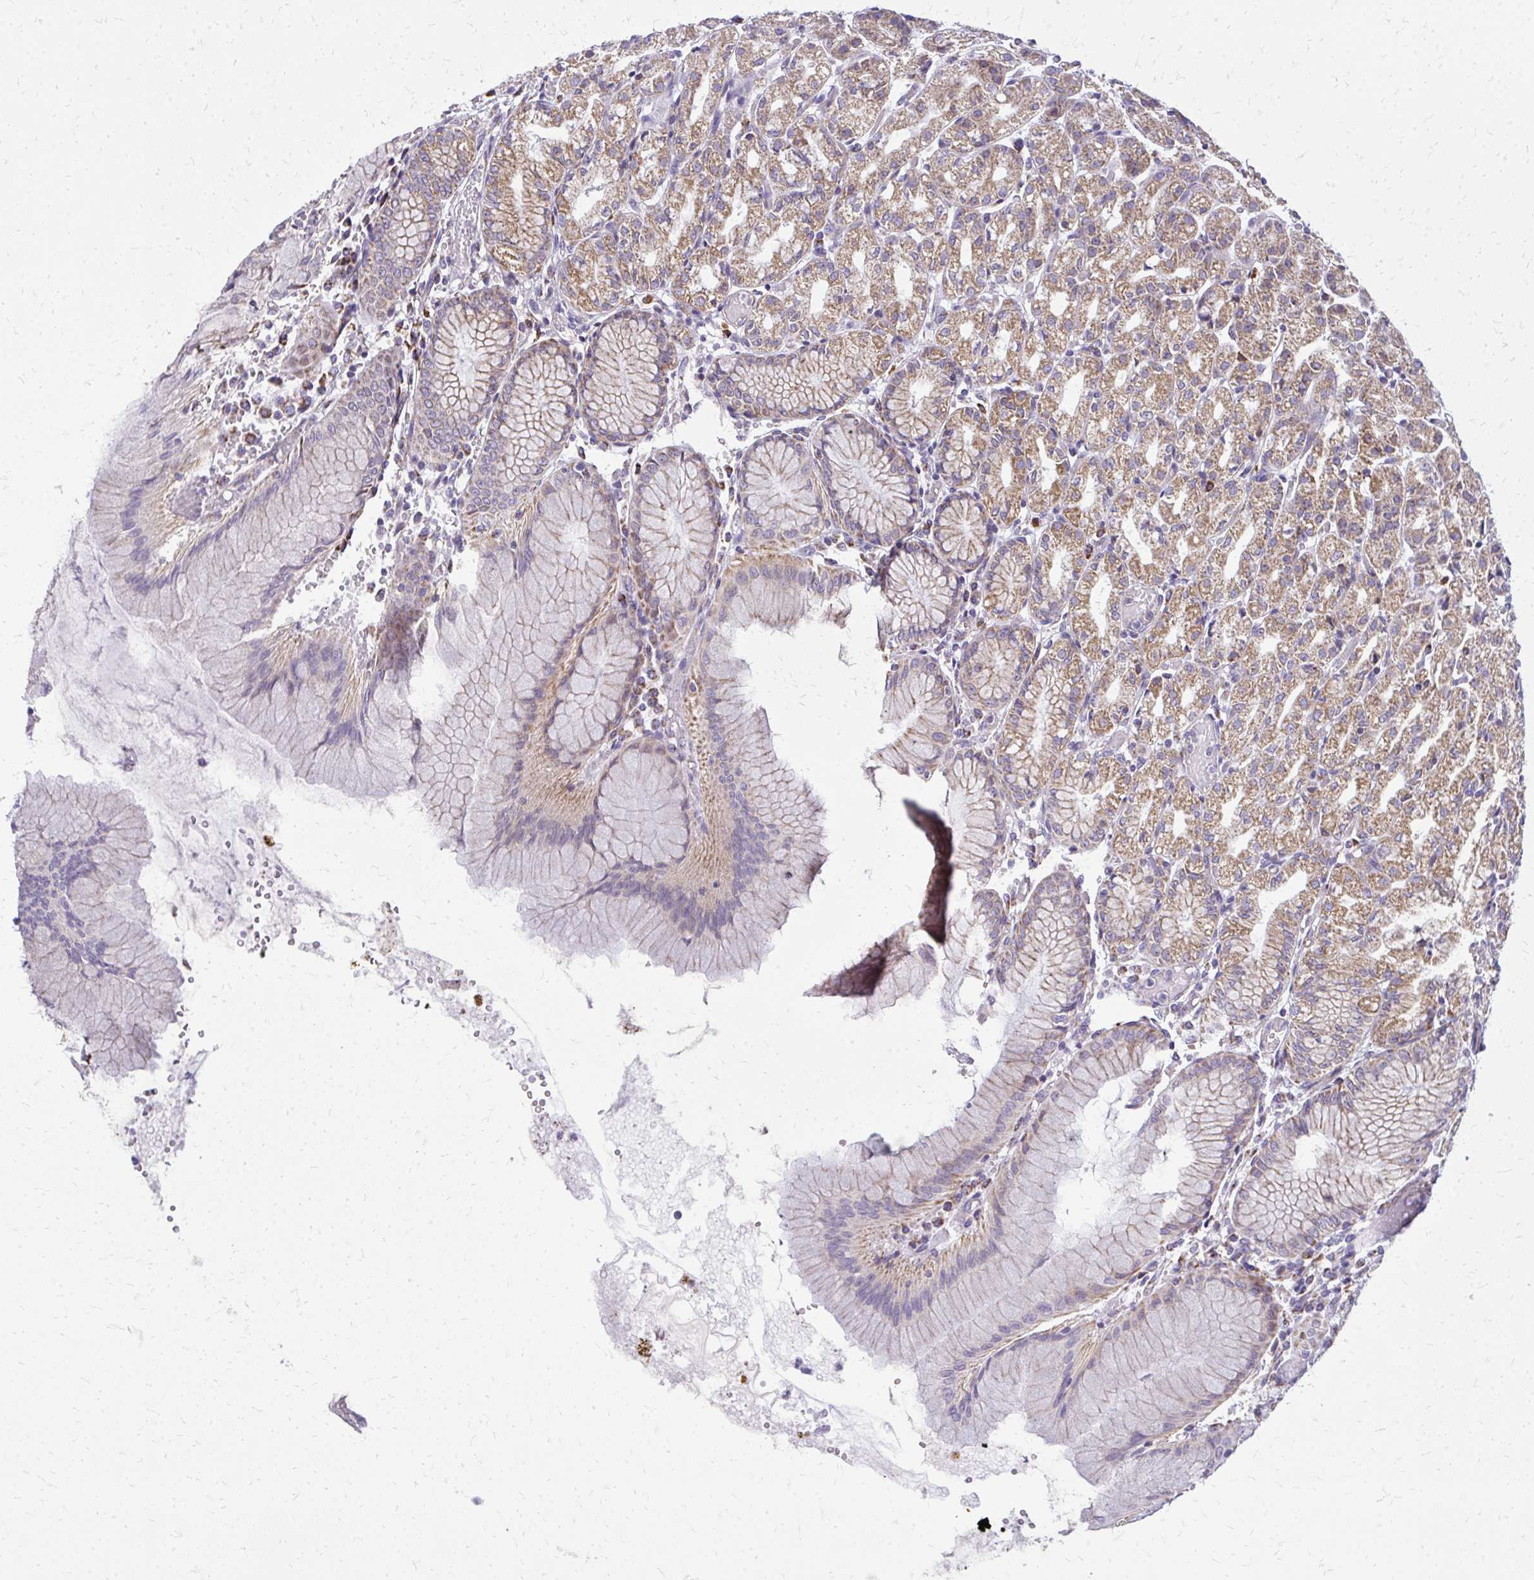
{"staining": {"intensity": "moderate", "quantity": ">75%", "location": "cytoplasmic/membranous"}, "tissue": "stomach", "cell_type": "Glandular cells", "image_type": "normal", "snomed": [{"axis": "morphology", "description": "Normal tissue, NOS"}, {"axis": "topography", "description": "Stomach"}], "caption": "Protein staining reveals moderate cytoplasmic/membranous expression in approximately >75% of glandular cells in benign stomach. (brown staining indicates protein expression, while blue staining denotes nuclei).", "gene": "IFIT1", "patient": {"sex": "female", "age": 57}}